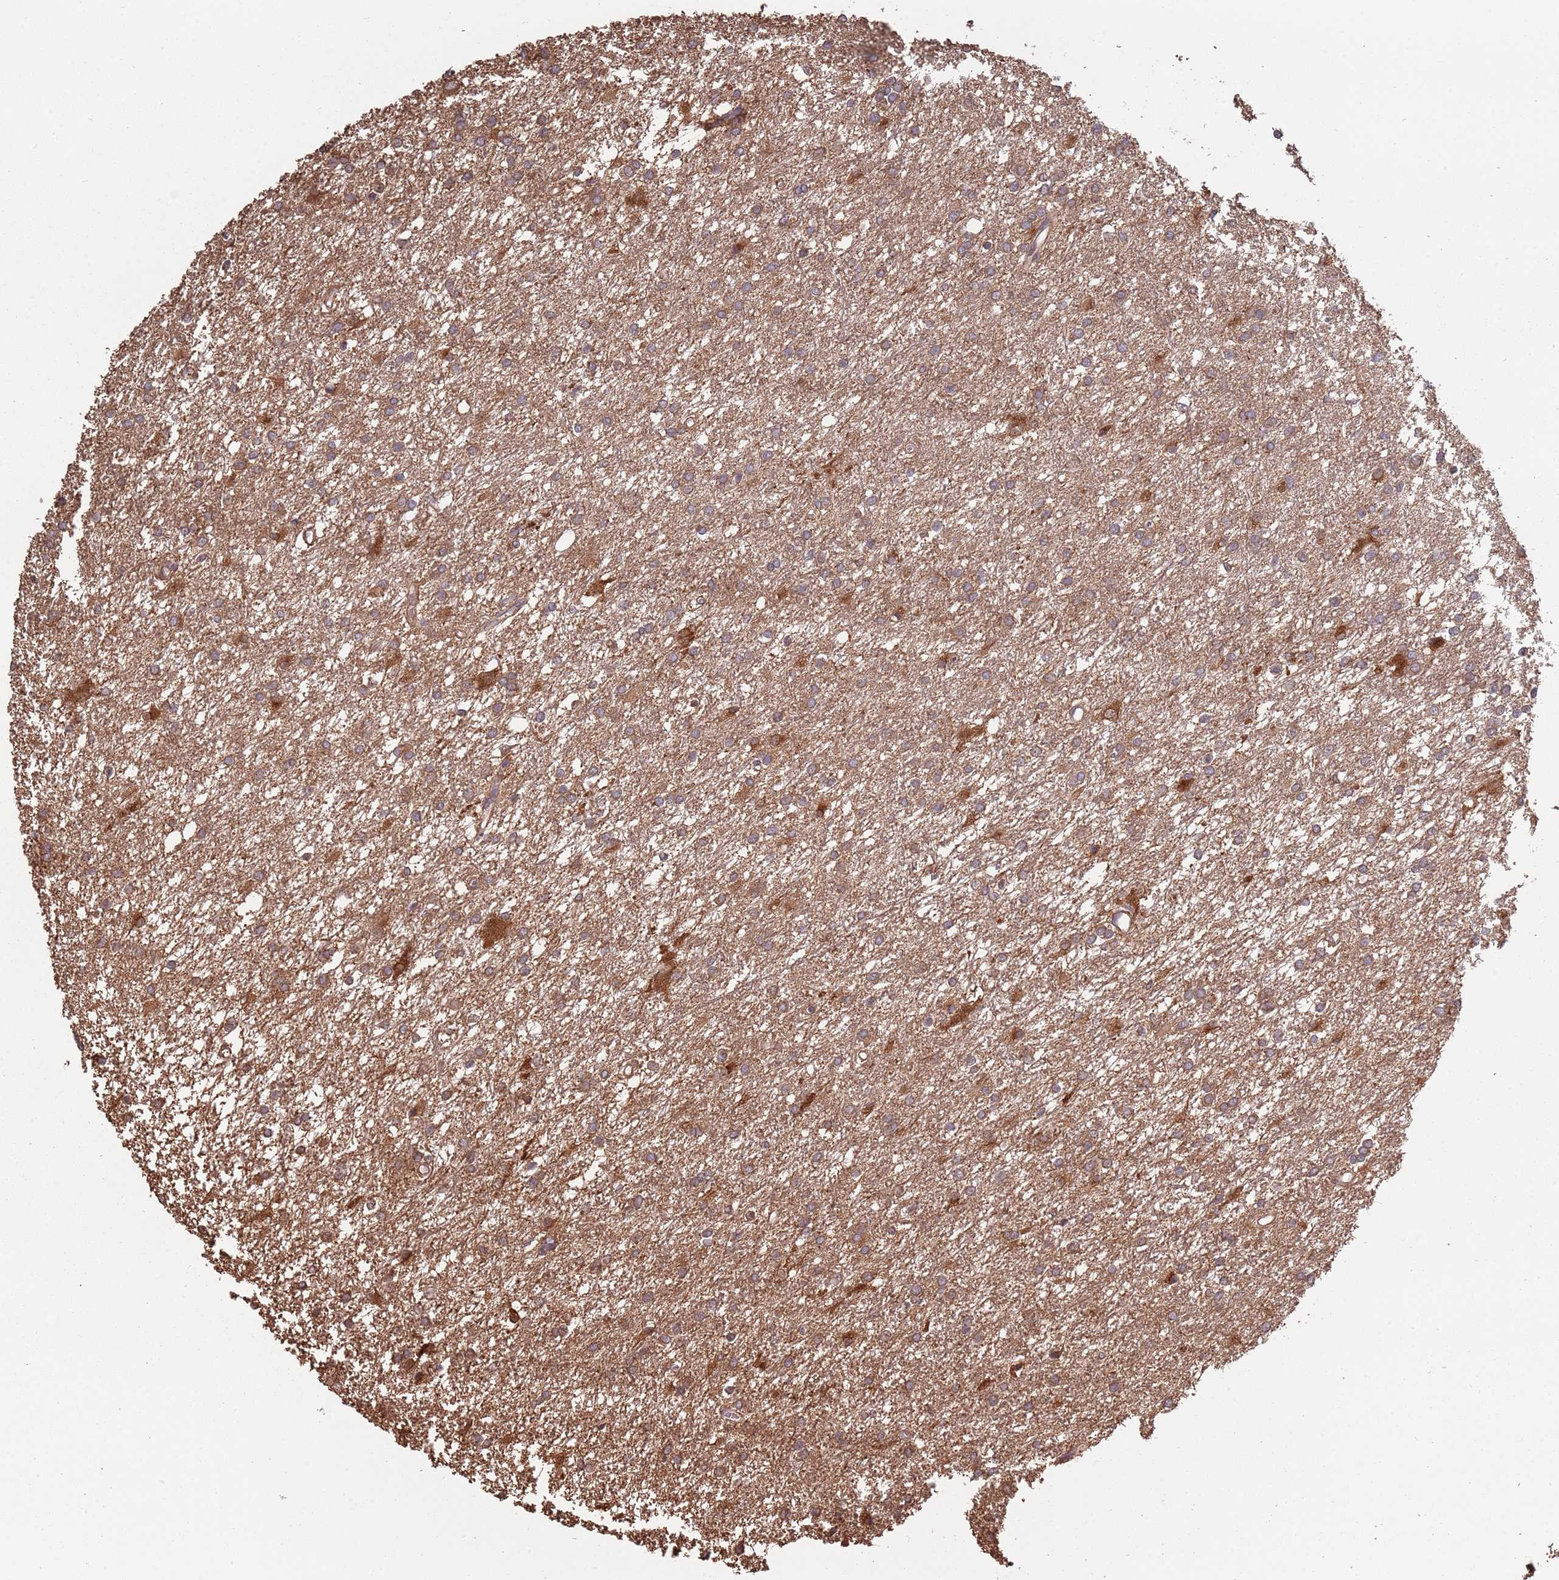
{"staining": {"intensity": "moderate", "quantity": ">75%", "location": "cytoplasmic/membranous"}, "tissue": "glioma", "cell_type": "Tumor cells", "image_type": "cancer", "snomed": [{"axis": "morphology", "description": "Glioma, malignant, High grade"}, {"axis": "topography", "description": "Brain"}], "caption": "Immunohistochemistry of glioma exhibits medium levels of moderate cytoplasmic/membranous expression in approximately >75% of tumor cells.", "gene": "COG4", "patient": {"sex": "female", "age": 50}}